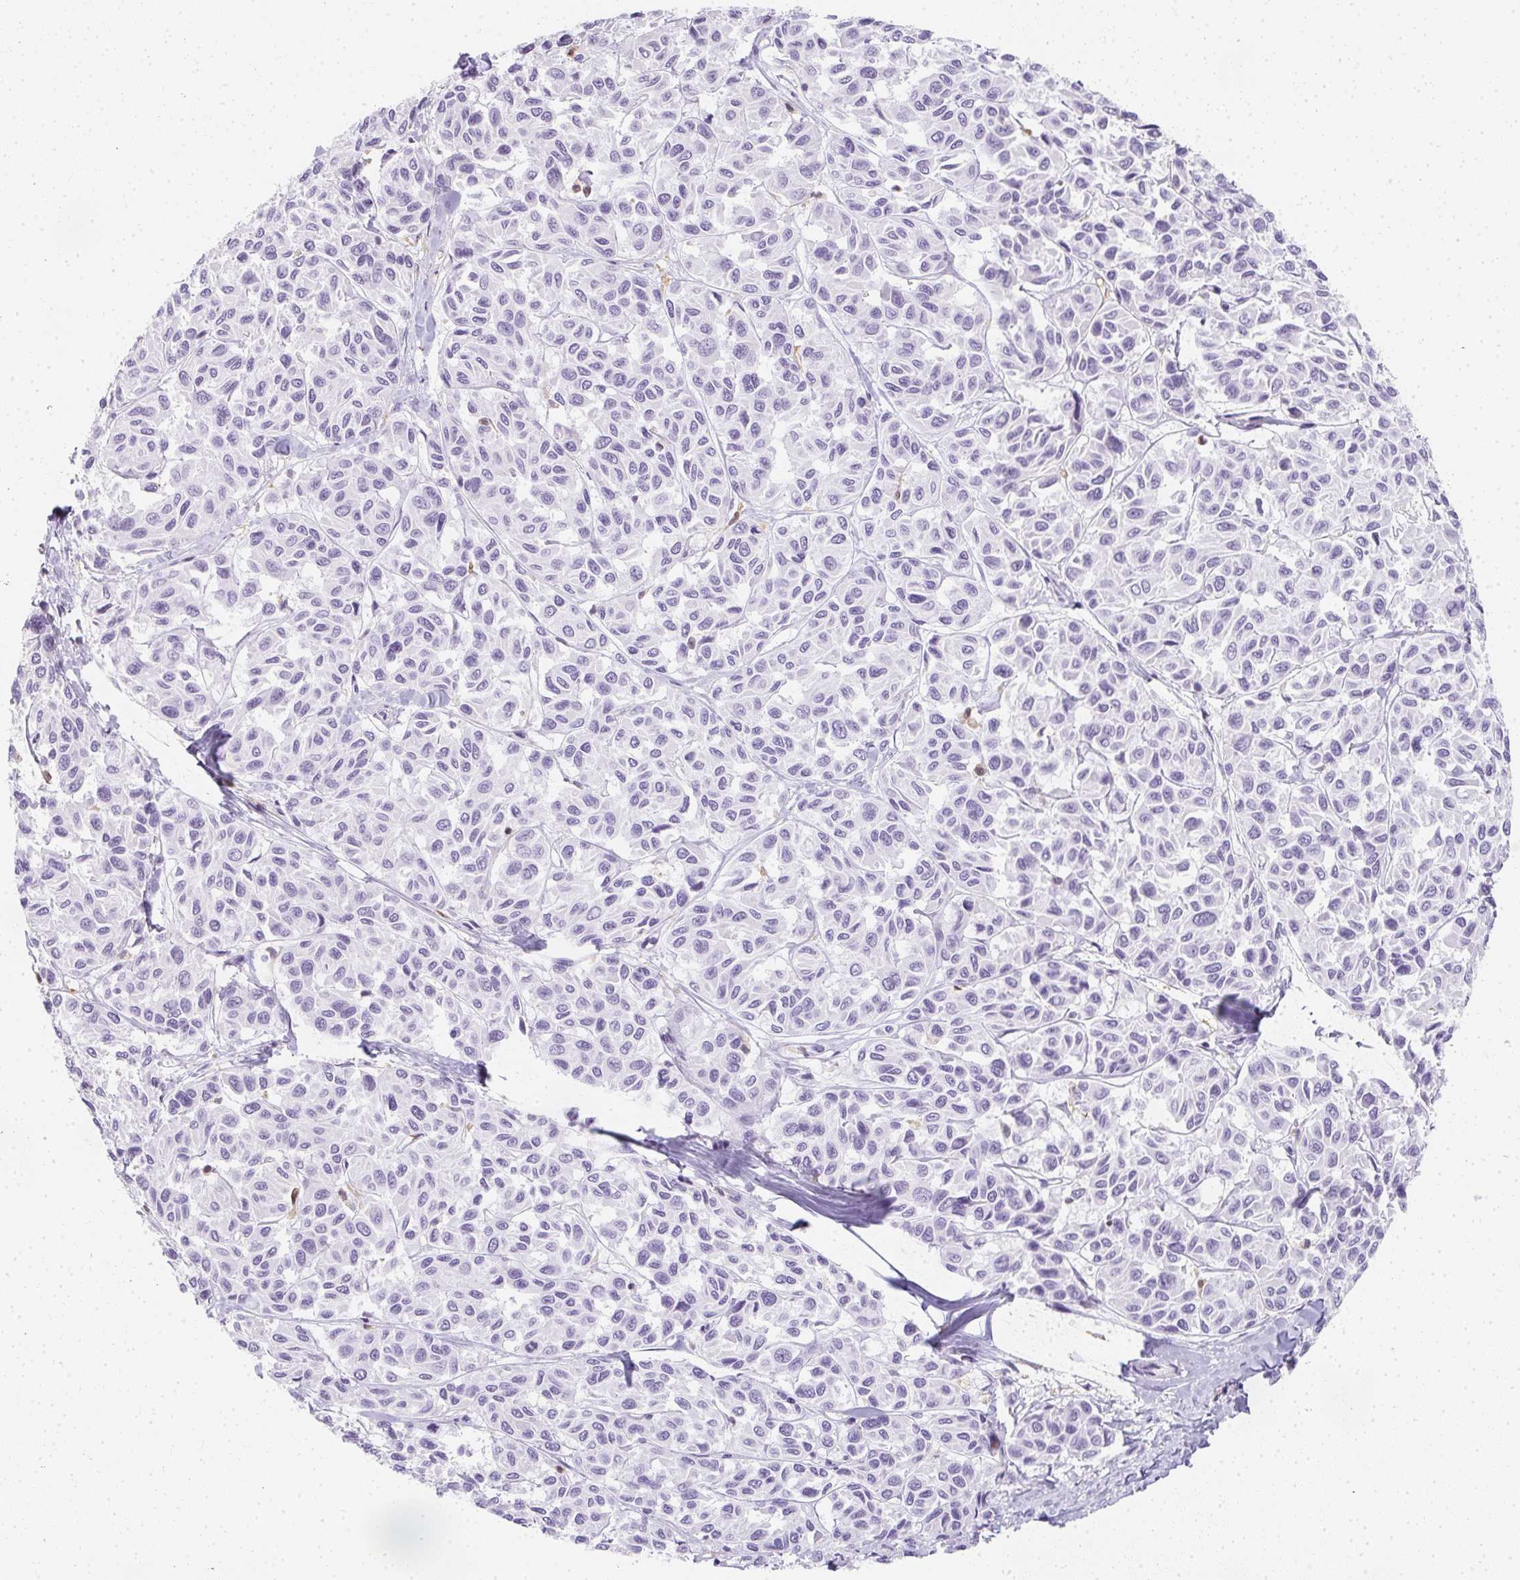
{"staining": {"intensity": "negative", "quantity": "none", "location": "none"}, "tissue": "melanoma", "cell_type": "Tumor cells", "image_type": "cancer", "snomed": [{"axis": "morphology", "description": "Malignant melanoma, NOS"}, {"axis": "topography", "description": "Skin"}], "caption": "Human malignant melanoma stained for a protein using immunohistochemistry shows no expression in tumor cells.", "gene": "HK3", "patient": {"sex": "female", "age": 66}}